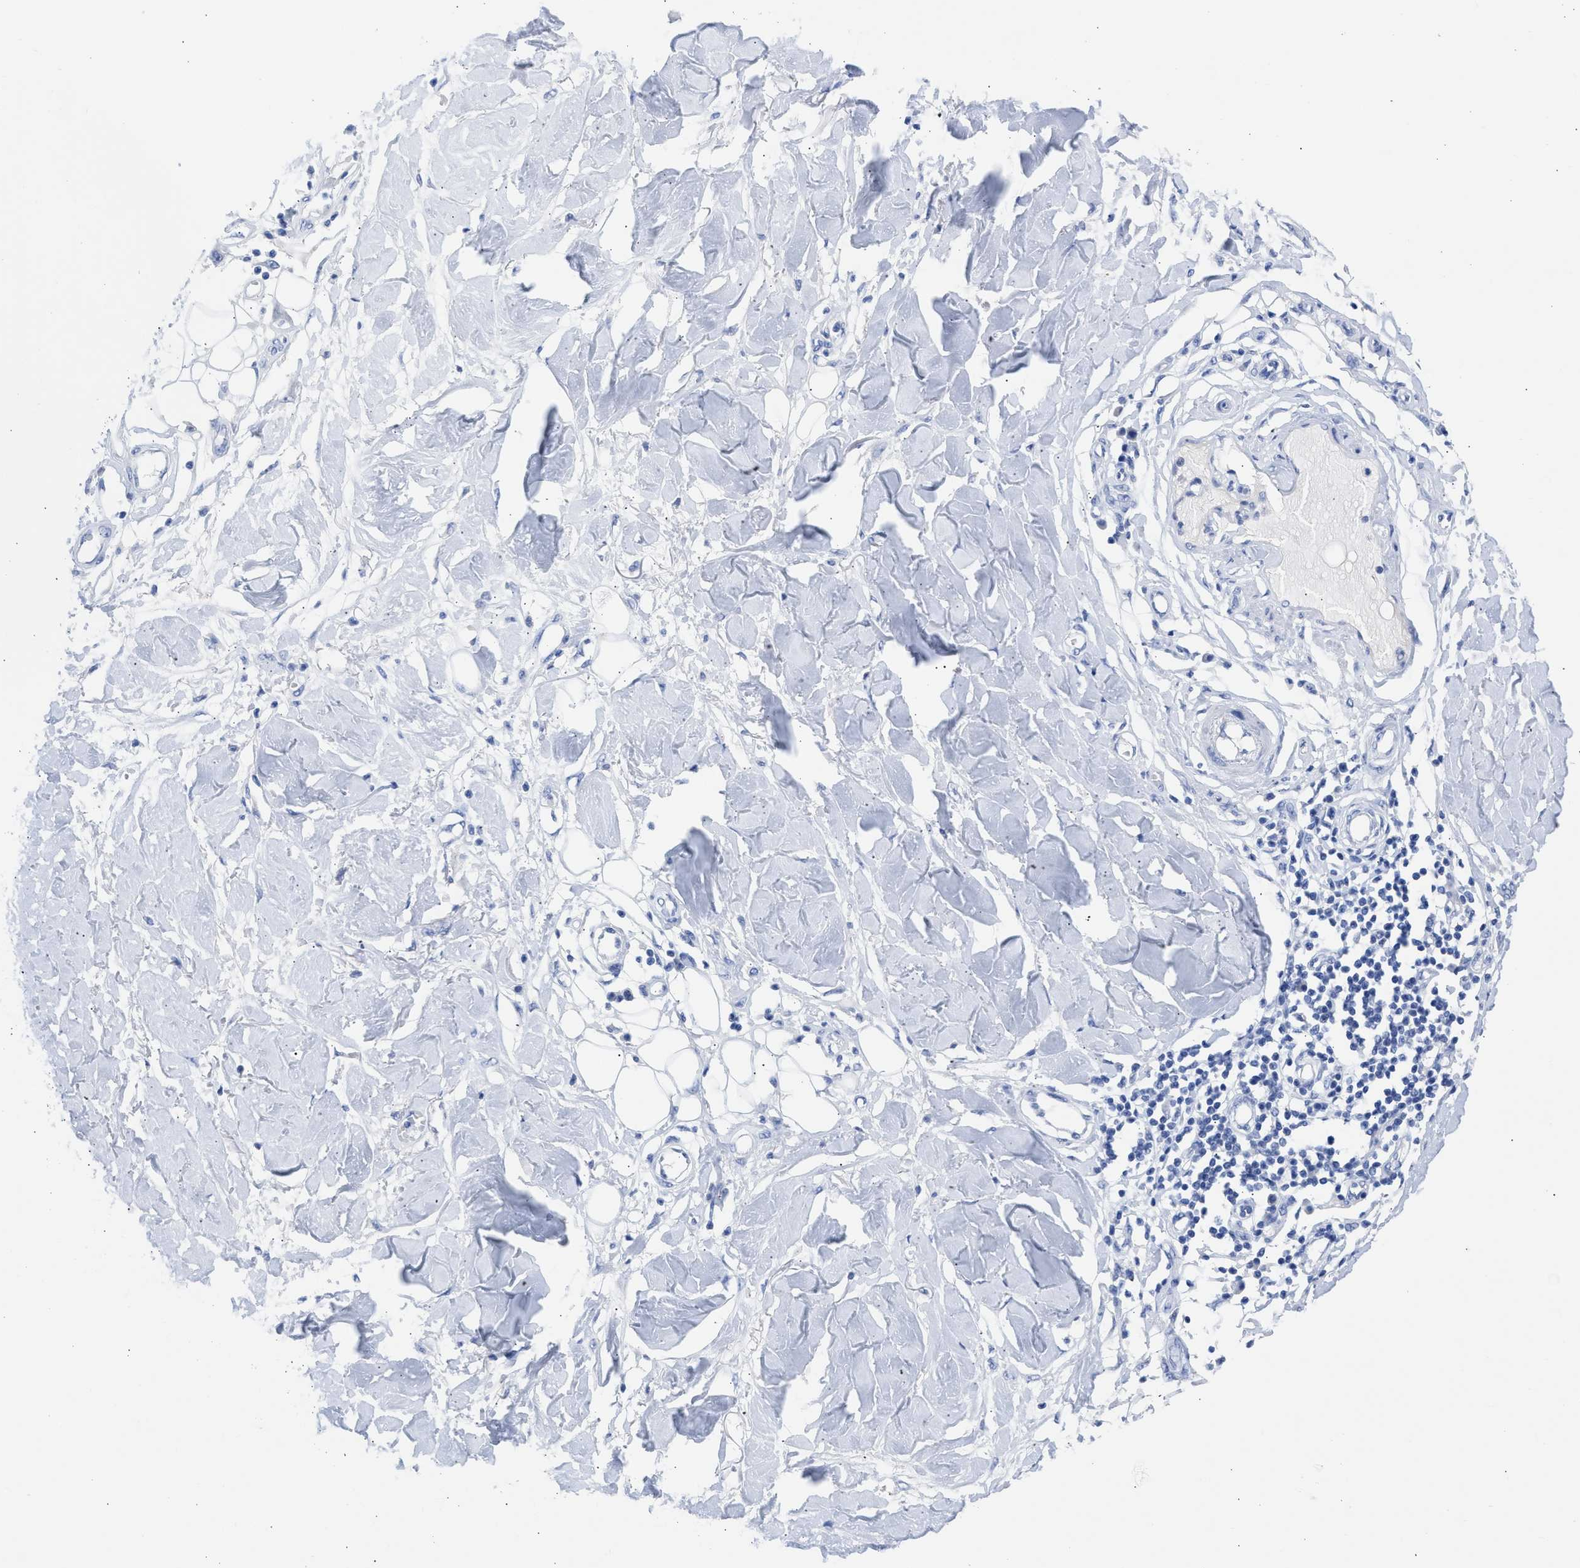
{"staining": {"intensity": "negative", "quantity": "none", "location": "none"}, "tissue": "adipose tissue", "cell_type": "Adipocytes", "image_type": "normal", "snomed": [{"axis": "morphology", "description": "Normal tissue, NOS"}, {"axis": "morphology", "description": "Squamous cell carcinoma, NOS"}, {"axis": "topography", "description": "Skin"}, {"axis": "topography", "description": "Peripheral nerve tissue"}], "caption": "A high-resolution image shows immunohistochemistry staining of benign adipose tissue, which reveals no significant staining in adipocytes.", "gene": "NCAM1", "patient": {"sex": "male", "age": 83}}